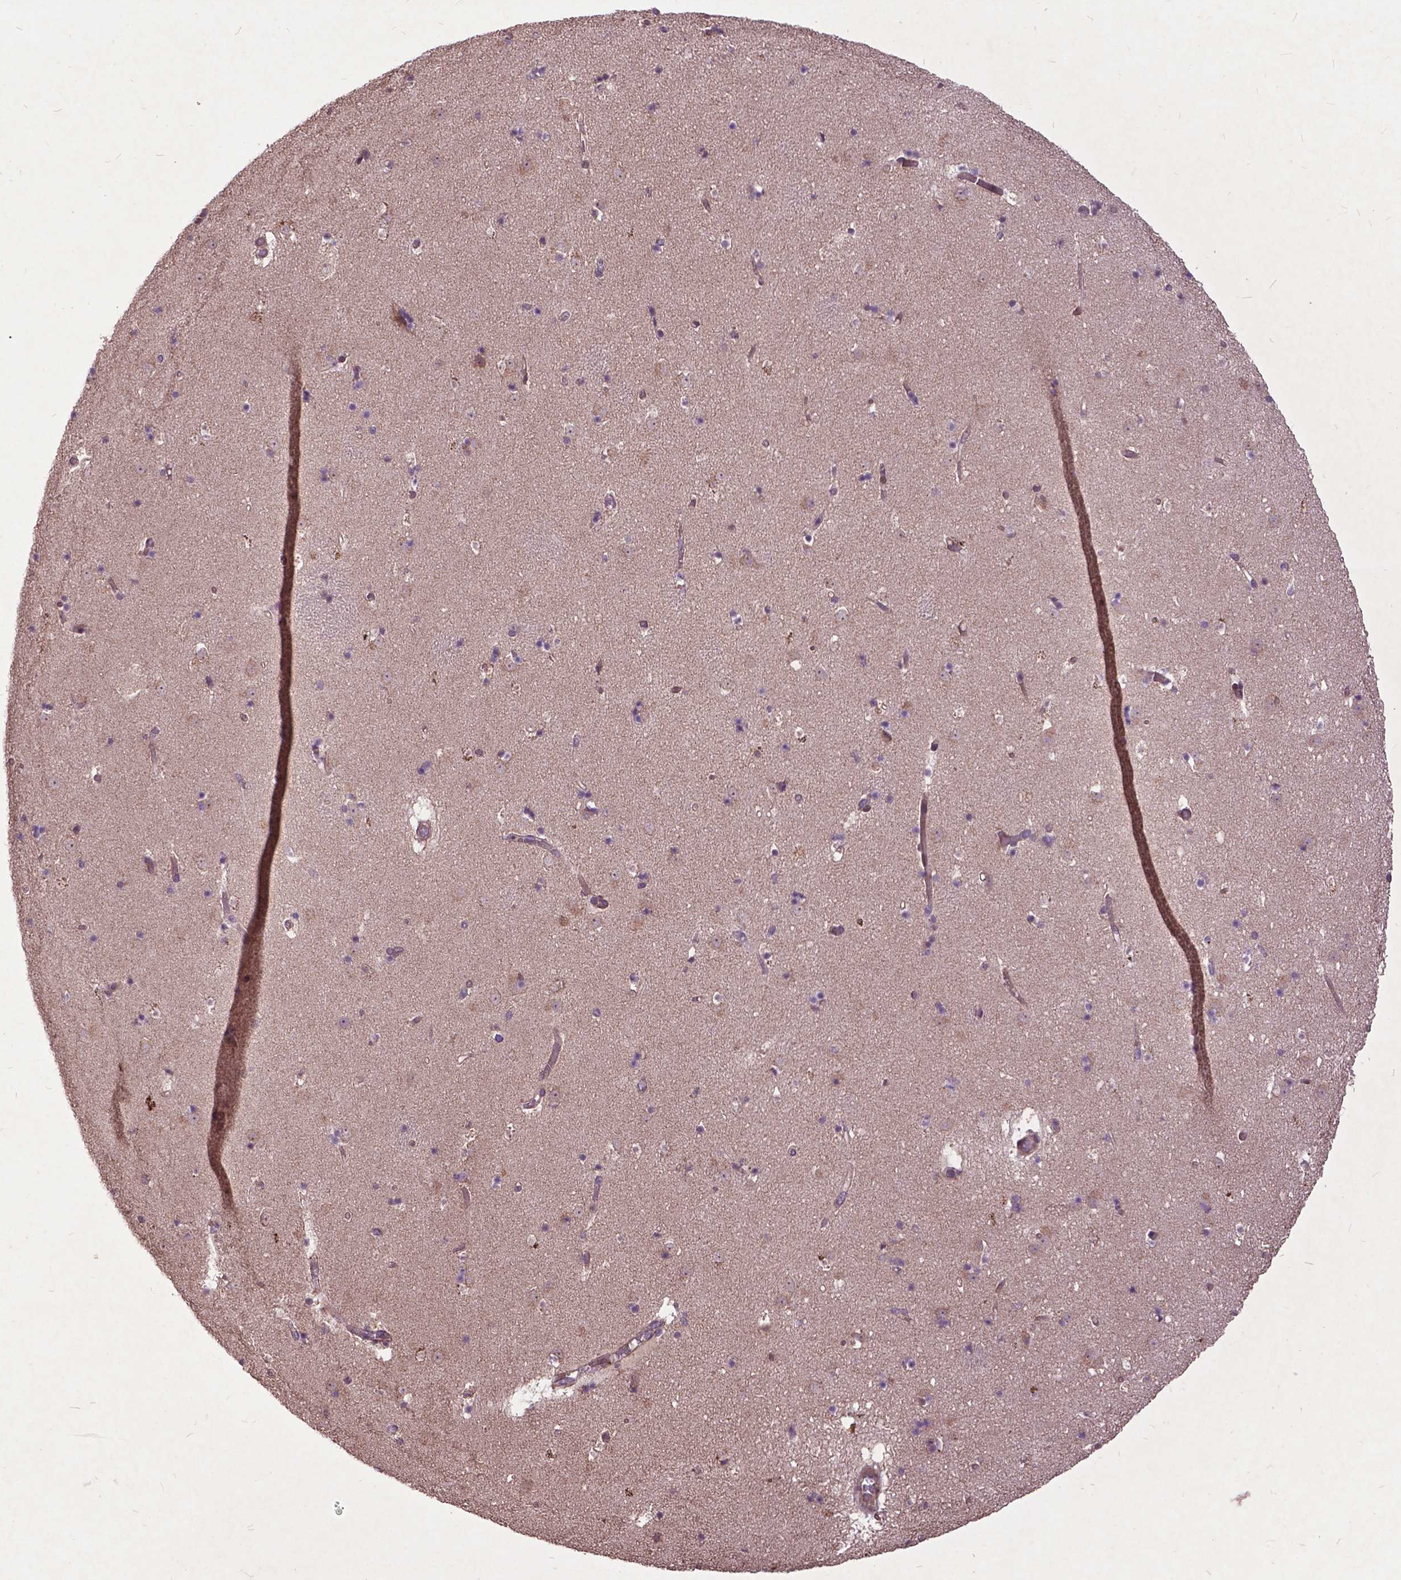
{"staining": {"intensity": "negative", "quantity": "none", "location": "none"}, "tissue": "caudate", "cell_type": "Glial cells", "image_type": "normal", "snomed": [{"axis": "morphology", "description": "Normal tissue, NOS"}, {"axis": "topography", "description": "Lateral ventricle wall"}], "caption": "Immunohistochemistry micrograph of benign human caudate stained for a protein (brown), which reveals no positivity in glial cells.", "gene": "AP1S3", "patient": {"sex": "female", "age": 42}}